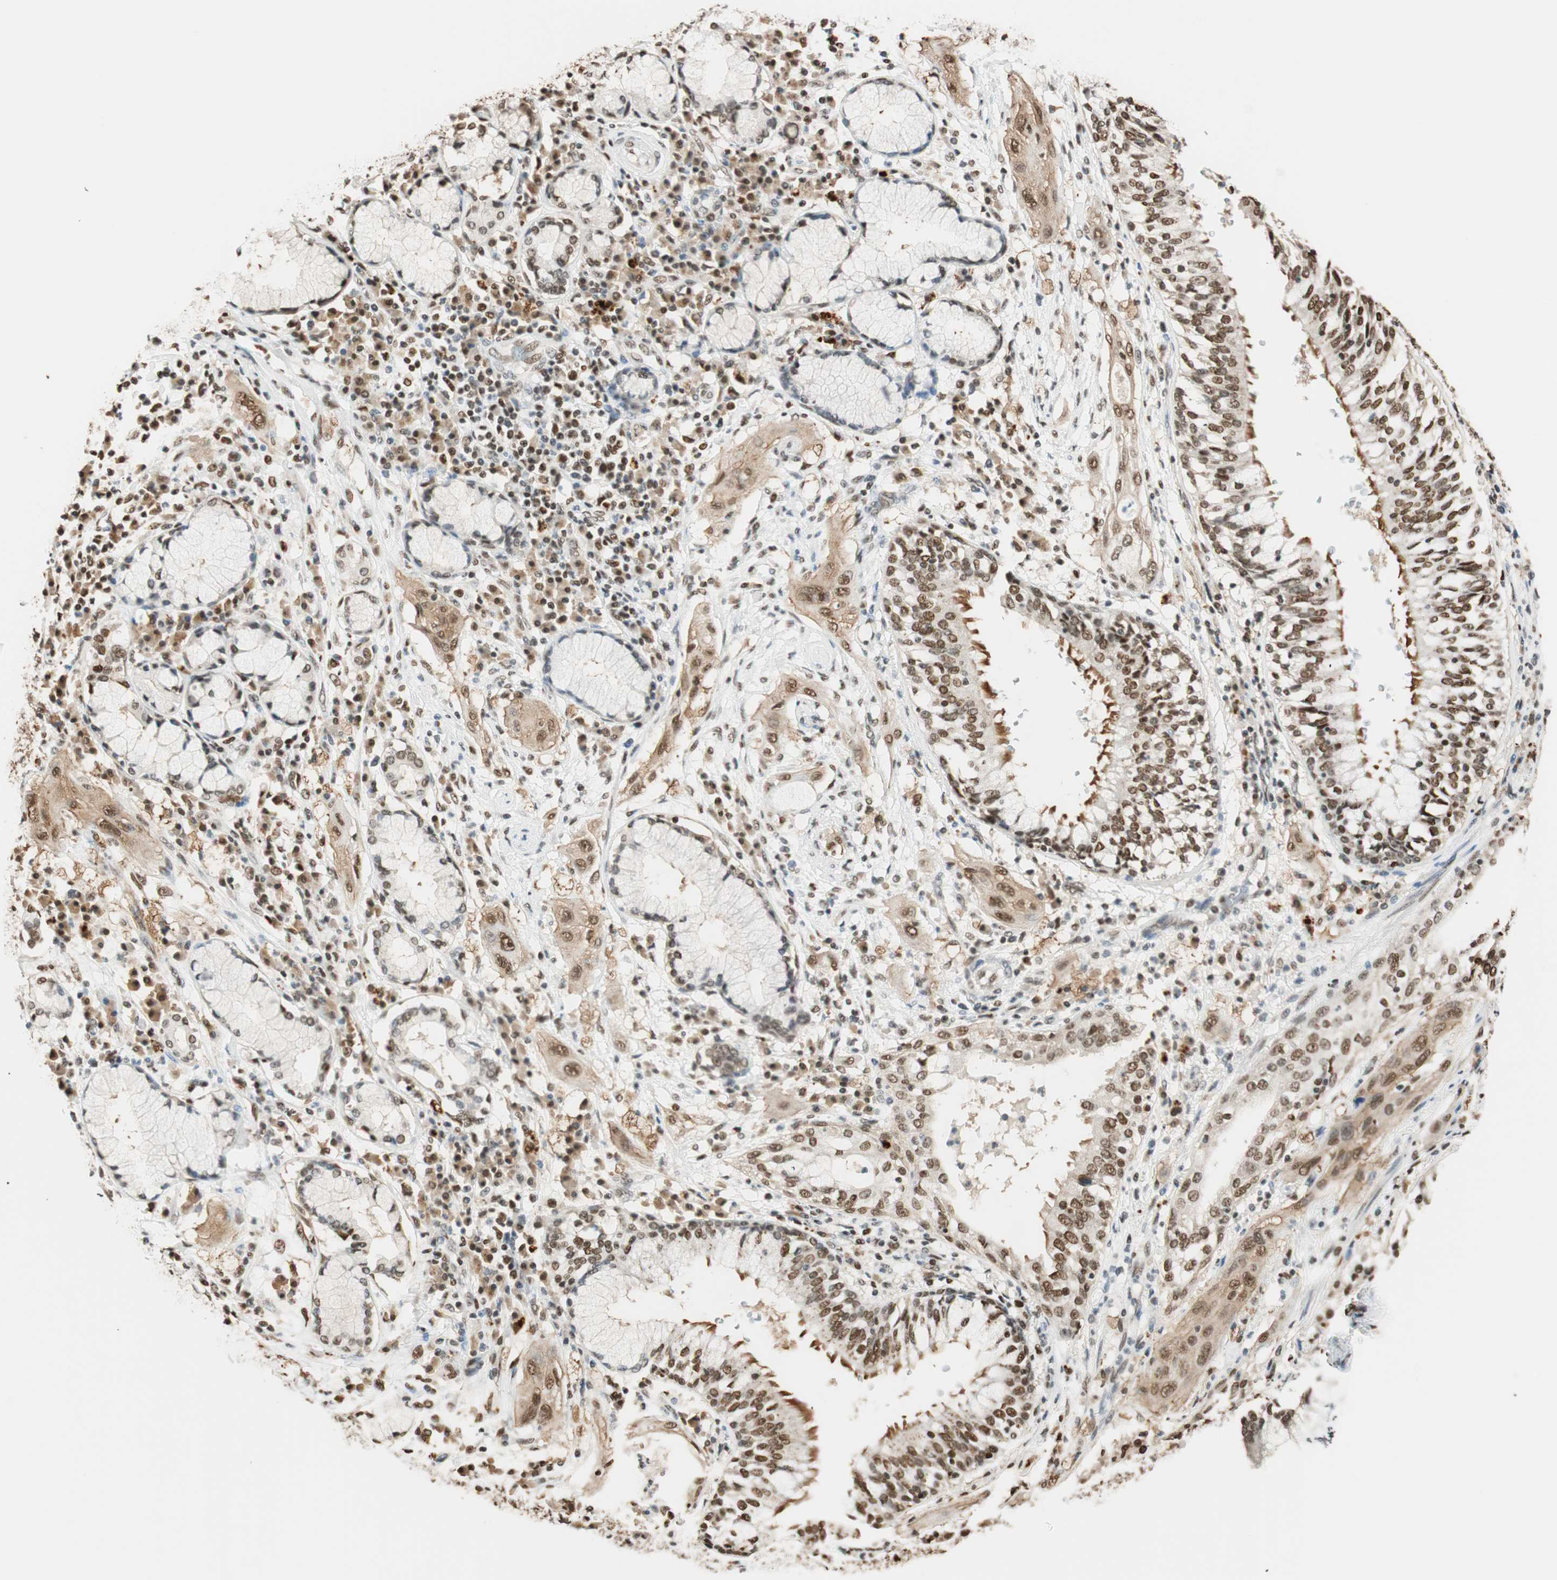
{"staining": {"intensity": "moderate", "quantity": "25%-75%", "location": "cytoplasmic/membranous,nuclear"}, "tissue": "lung cancer", "cell_type": "Tumor cells", "image_type": "cancer", "snomed": [{"axis": "morphology", "description": "Squamous cell carcinoma, NOS"}, {"axis": "topography", "description": "Lung"}], "caption": "This histopathology image reveals IHC staining of lung cancer, with medium moderate cytoplasmic/membranous and nuclear positivity in about 25%-75% of tumor cells.", "gene": "FANCG", "patient": {"sex": "female", "age": 47}}